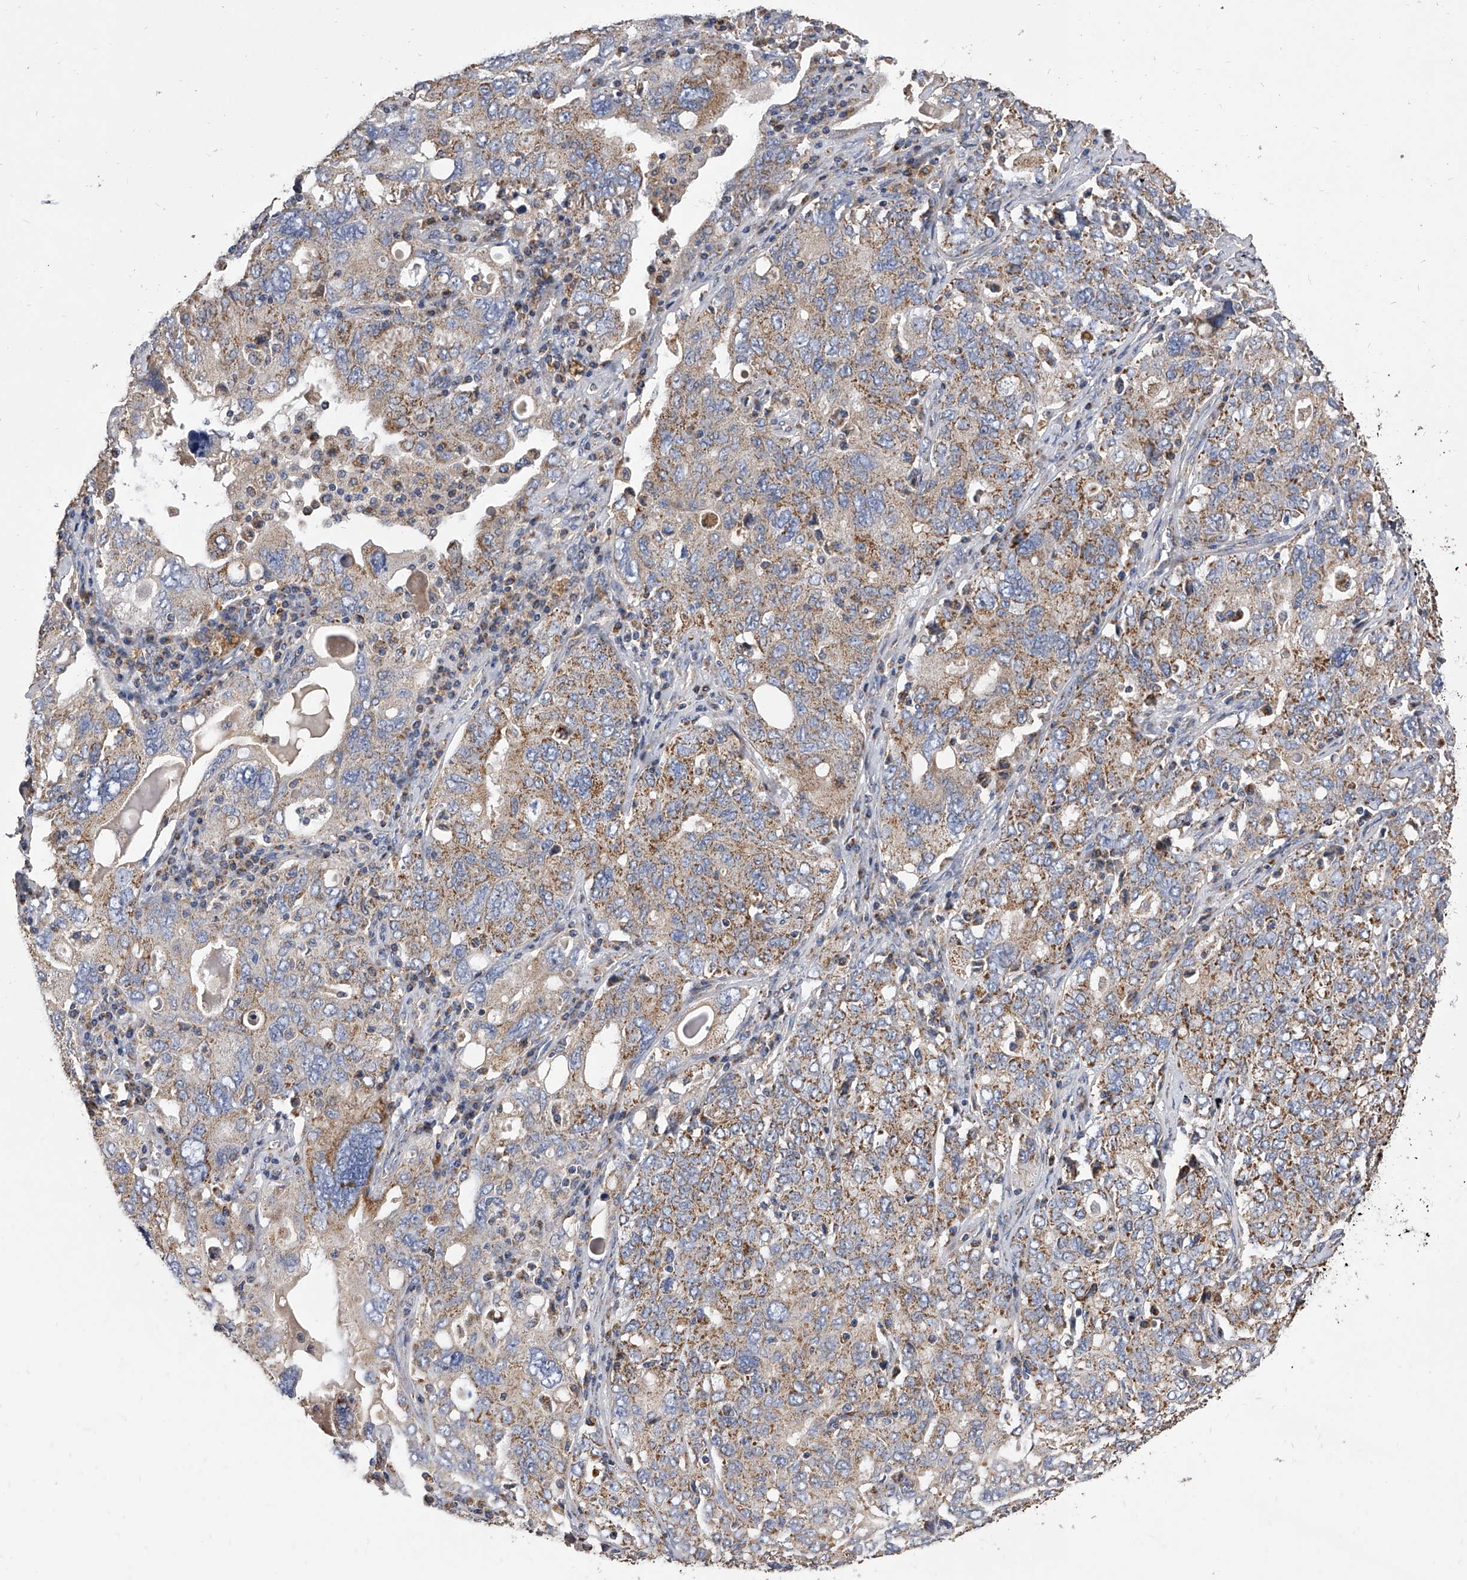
{"staining": {"intensity": "moderate", "quantity": "25%-75%", "location": "cytoplasmic/membranous"}, "tissue": "ovarian cancer", "cell_type": "Tumor cells", "image_type": "cancer", "snomed": [{"axis": "morphology", "description": "Carcinoma, endometroid"}, {"axis": "topography", "description": "Ovary"}], "caption": "Immunohistochemical staining of human endometroid carcinoma (ovarian) reveals medium levels of moderate cytoplasmic/membranous expression in approximately 25%-75% of tumor cells. The staining is performed using DAB brown chromogen to label protein expression. The nuclei are counter-stained blue using hematoxylin.", "gene": "MRPL28", "patient": {"sex": "female", "age": 62}}